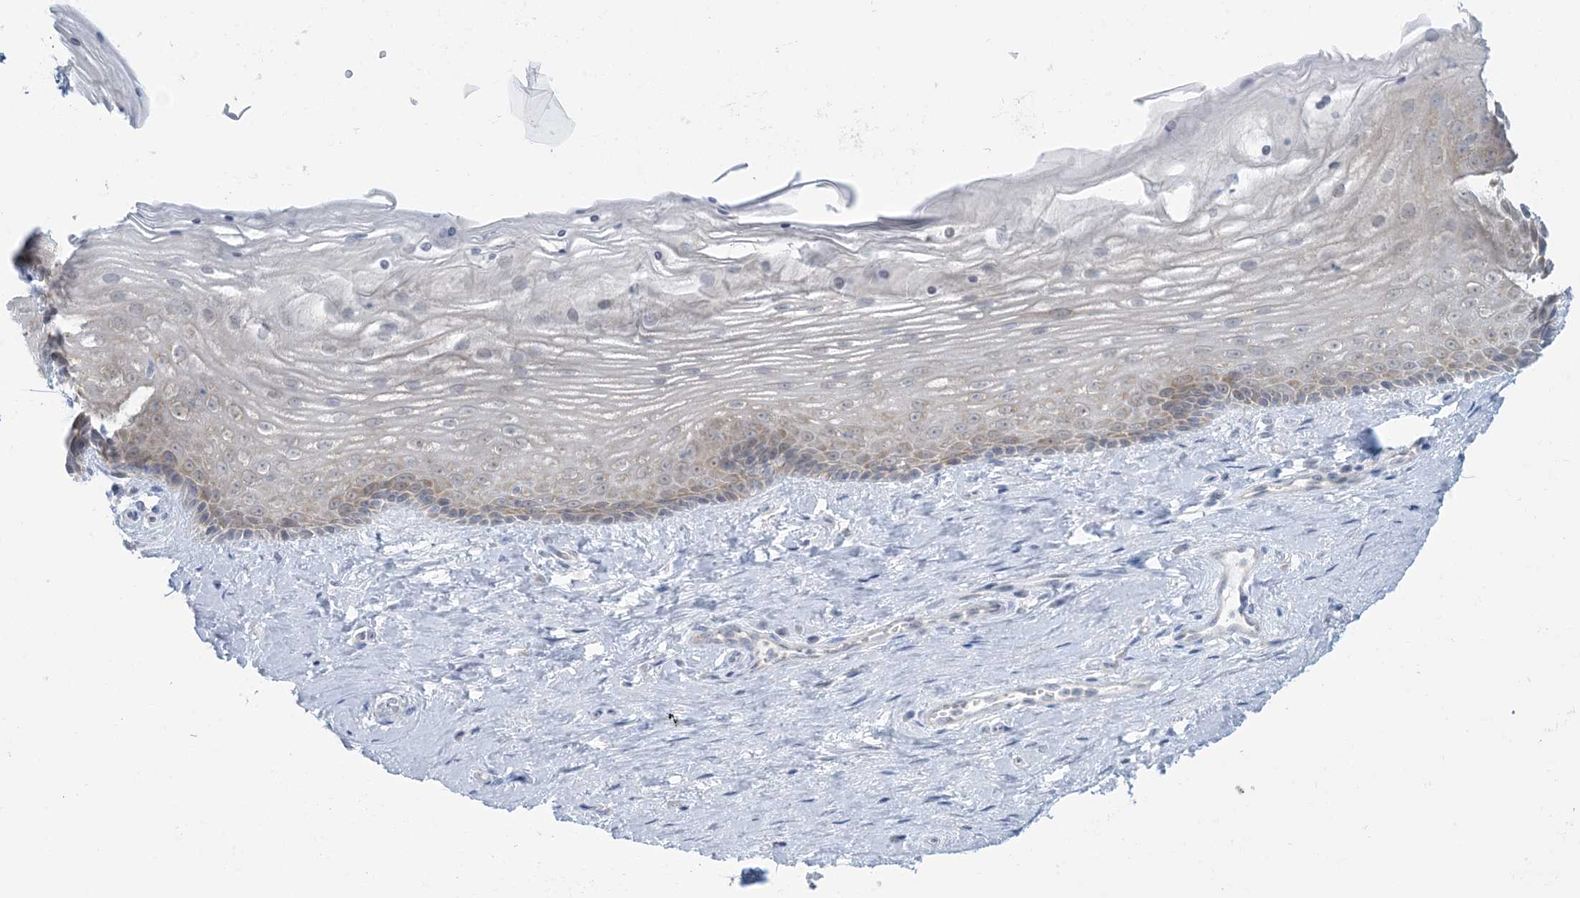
{"staining": {"intensity": "weak", "quantity": "<25%", "location": "cytoplasmic/membranous"}, "tissue": "vagina", "cell_type": "Squamous epithelial cells", "image_type": "normal", "snomed": [{"axis": "morphology", "description": "Normal tissue, NOS"}, {"axis": "topography", "description": "Vagina"}], "caption": "DAB immunohistochemical staining of benign human vagina demonstrates no significant positivity in squamous epithelial cells.", "gene": "MRPS18A", "patient": {"sex": "female", "age": 46}}